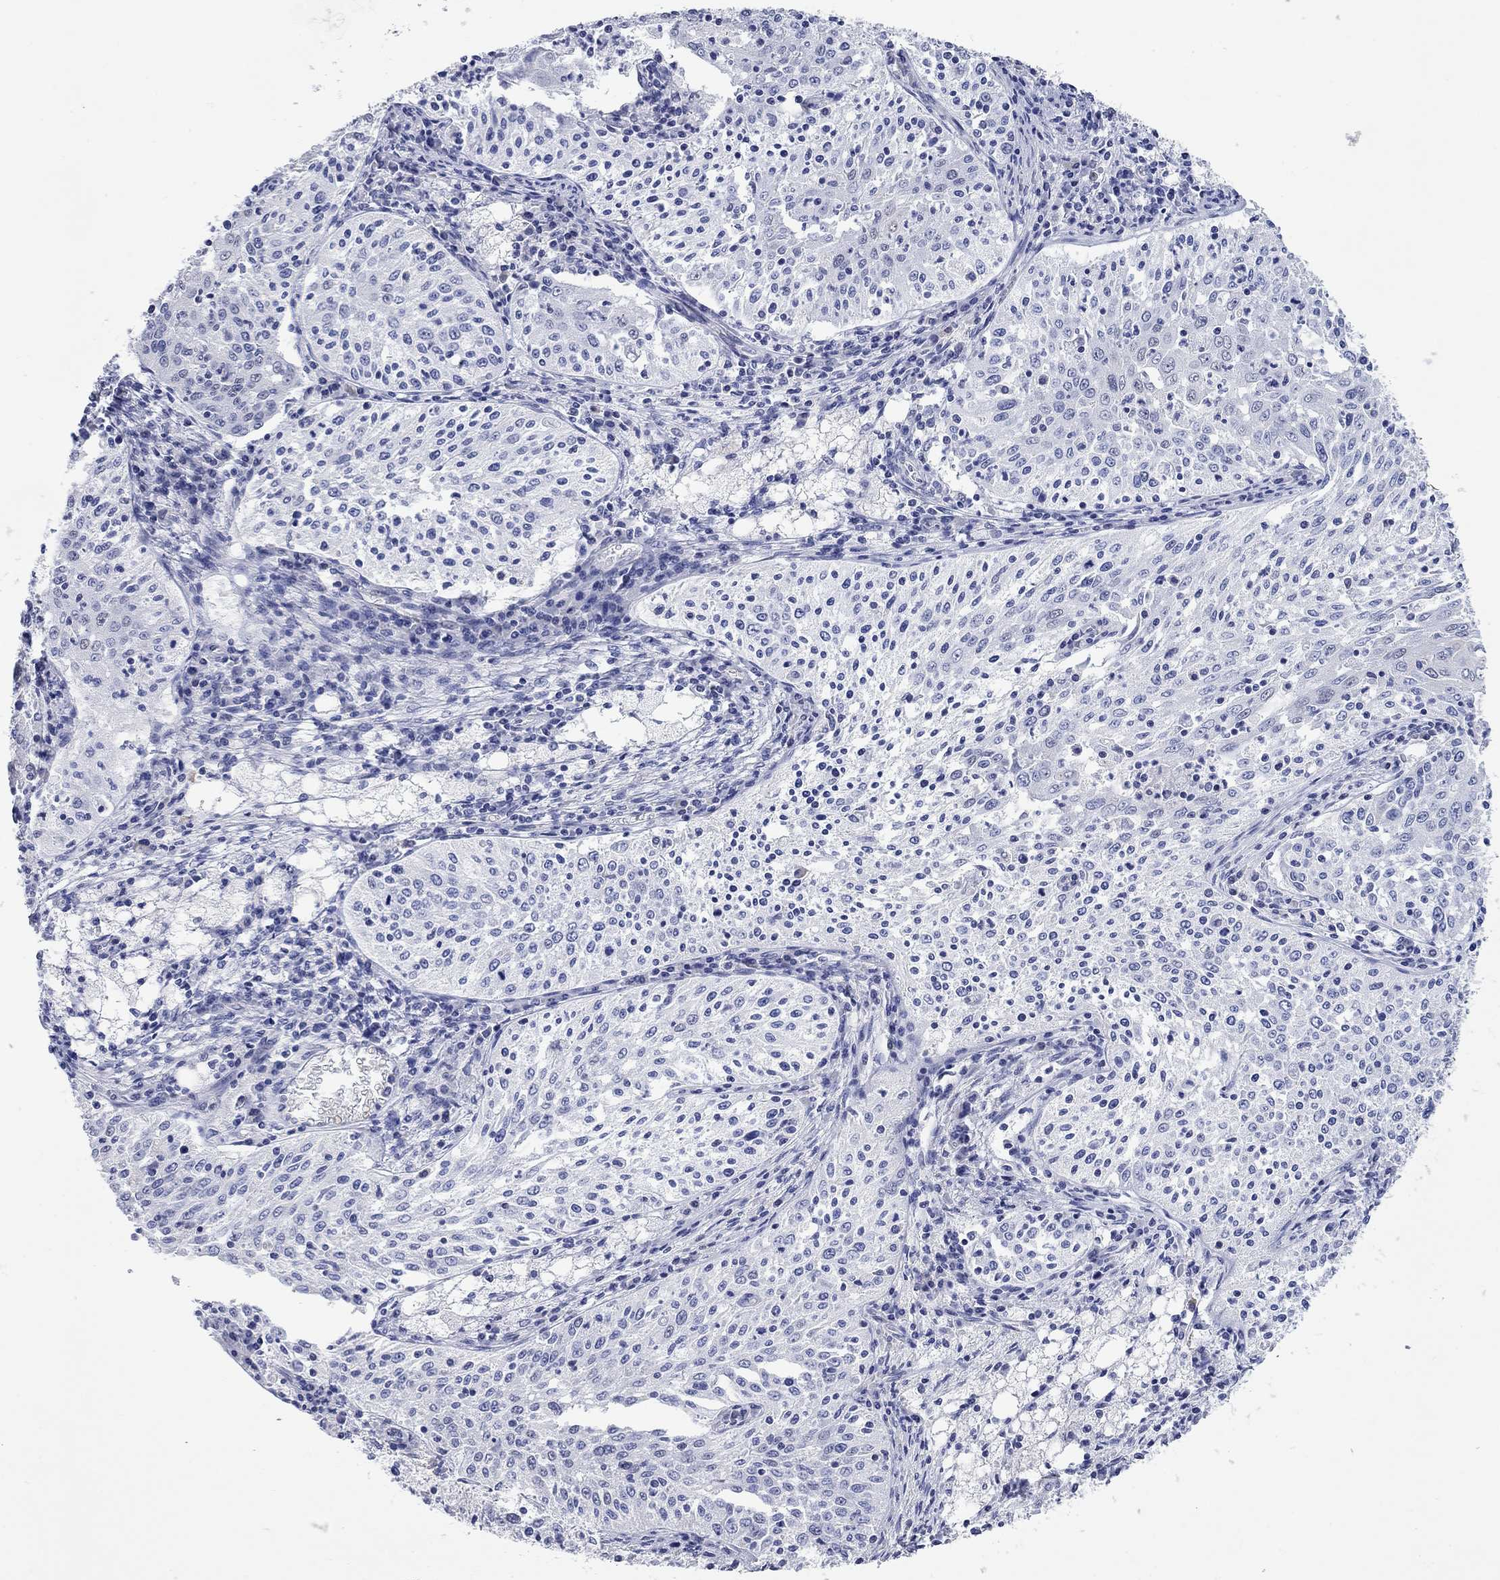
{"staining": {"intensity": "negative", "quantity": "none", "location": "none"}, "tissue": "cervical cancer", "cell_type": "Tumor cells", "image_type": "cancer", "snomed": [{"axis": "morphology", "description": "Squamous cell carcinoma, NOS"}, {"axis": "topography", "description": "Cervix"}], "caption": "Immunohistochemistry (IHC) image of neoplastic tissue: human cervical cancer (squamous cell carcinoma) stained with DAB reveals no significant protein positivity in tumor cells. (Immunohistochemistry, brightfield microscopy, high magnification).", "gene": "WASF3", "patient": {"sex": "female", "age": 41}}